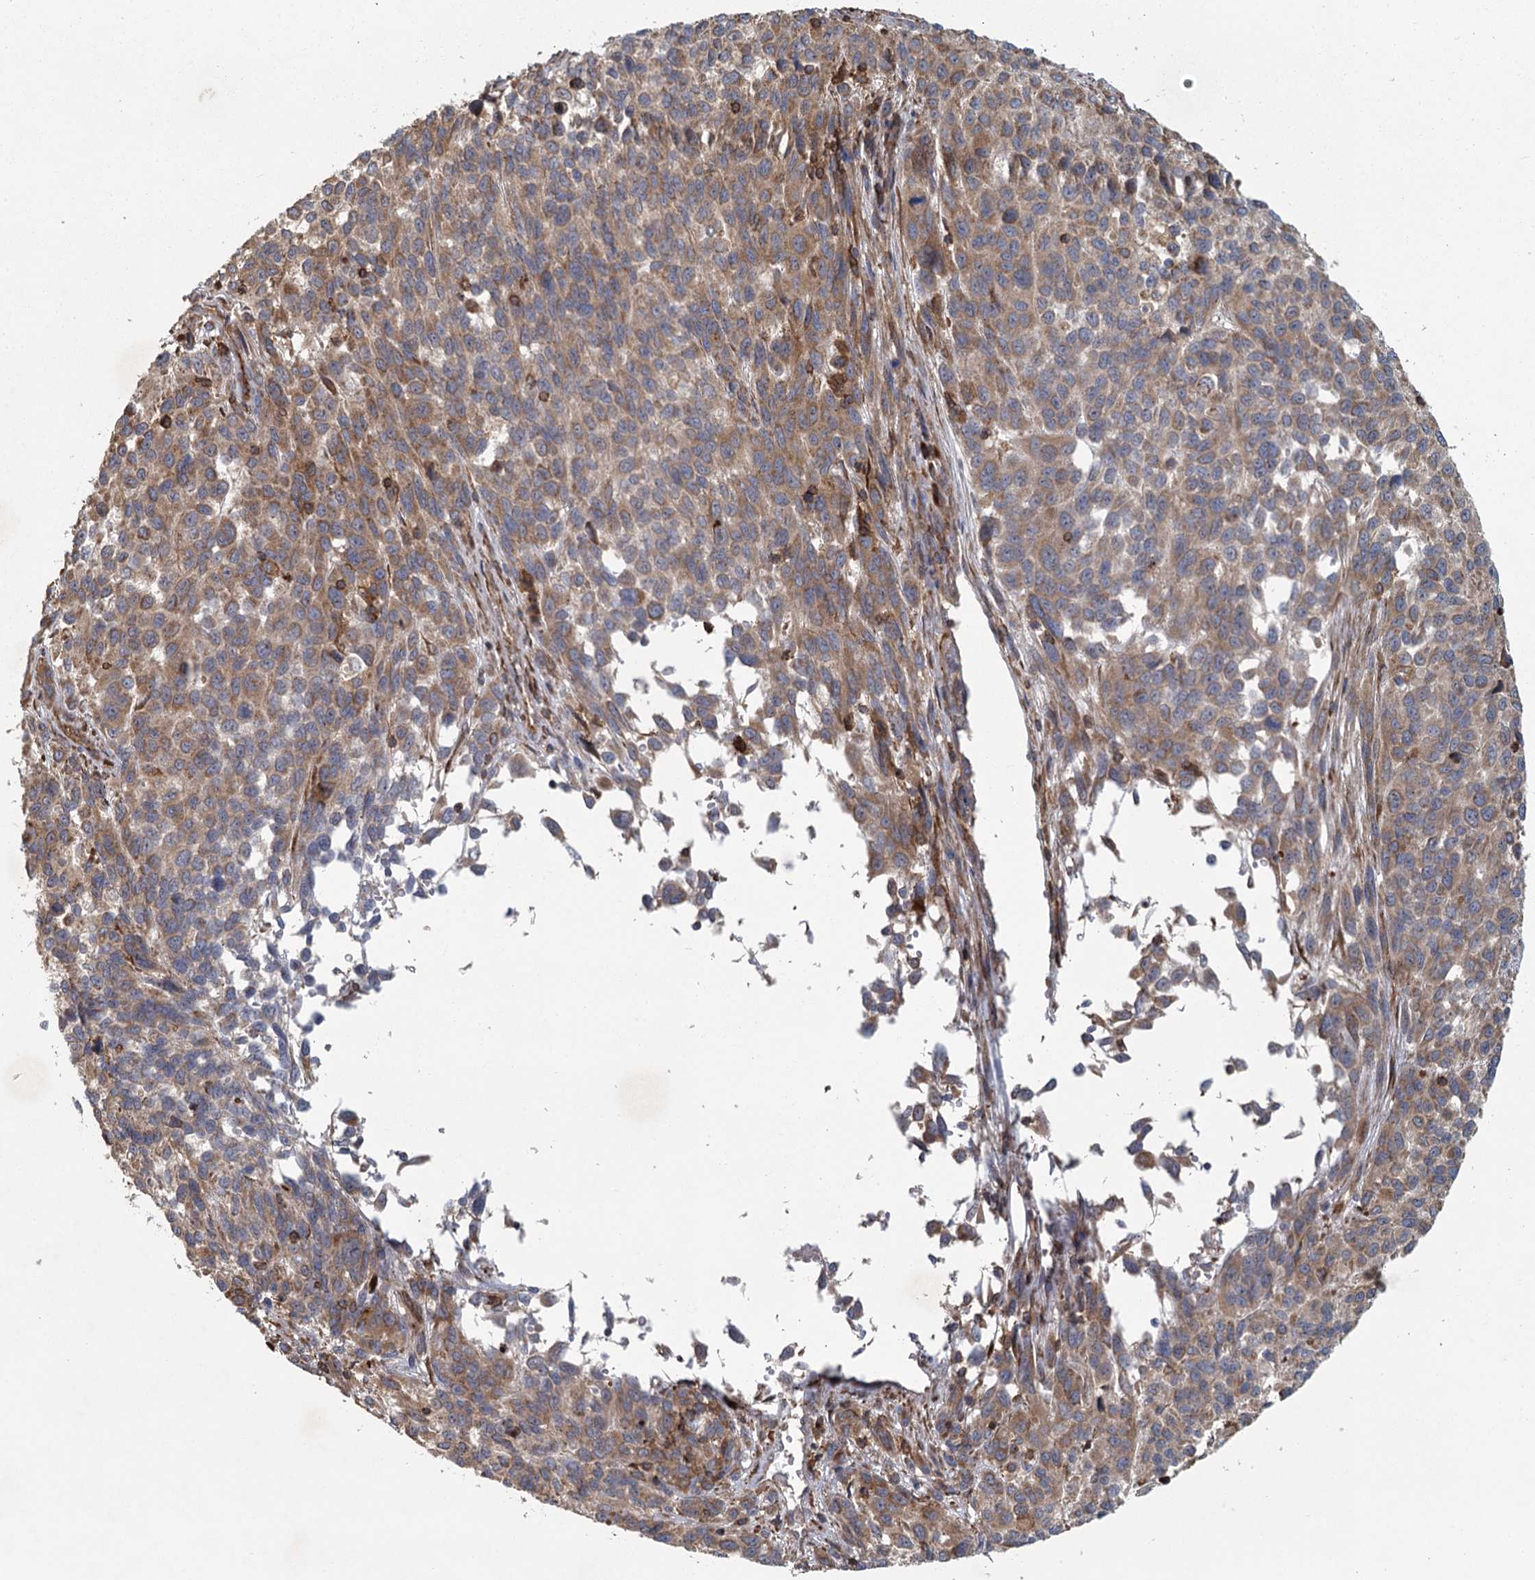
{"staining": {"intensity": "moderate", "quantity": ">75%", "location": "cytoplasmic/membranous"}, "tissue": "melanoma", "cell_type": "Tumor cells", "image_type": "cancer", "snomed": [{"axis": "morphology", "description": "Malignant melanoma, Metastatic site"}, {"axis": "topography", "description": "Lymph node"}], "caption": "Malignant melanoma (metastatic site) stained with a brown dye reveals moderate cytoplasmic/membranous positive staining in approximately >75% of tumor cells.", "gene": "PLEKHA7", "patient": {"sex": "male", "age": 61}}